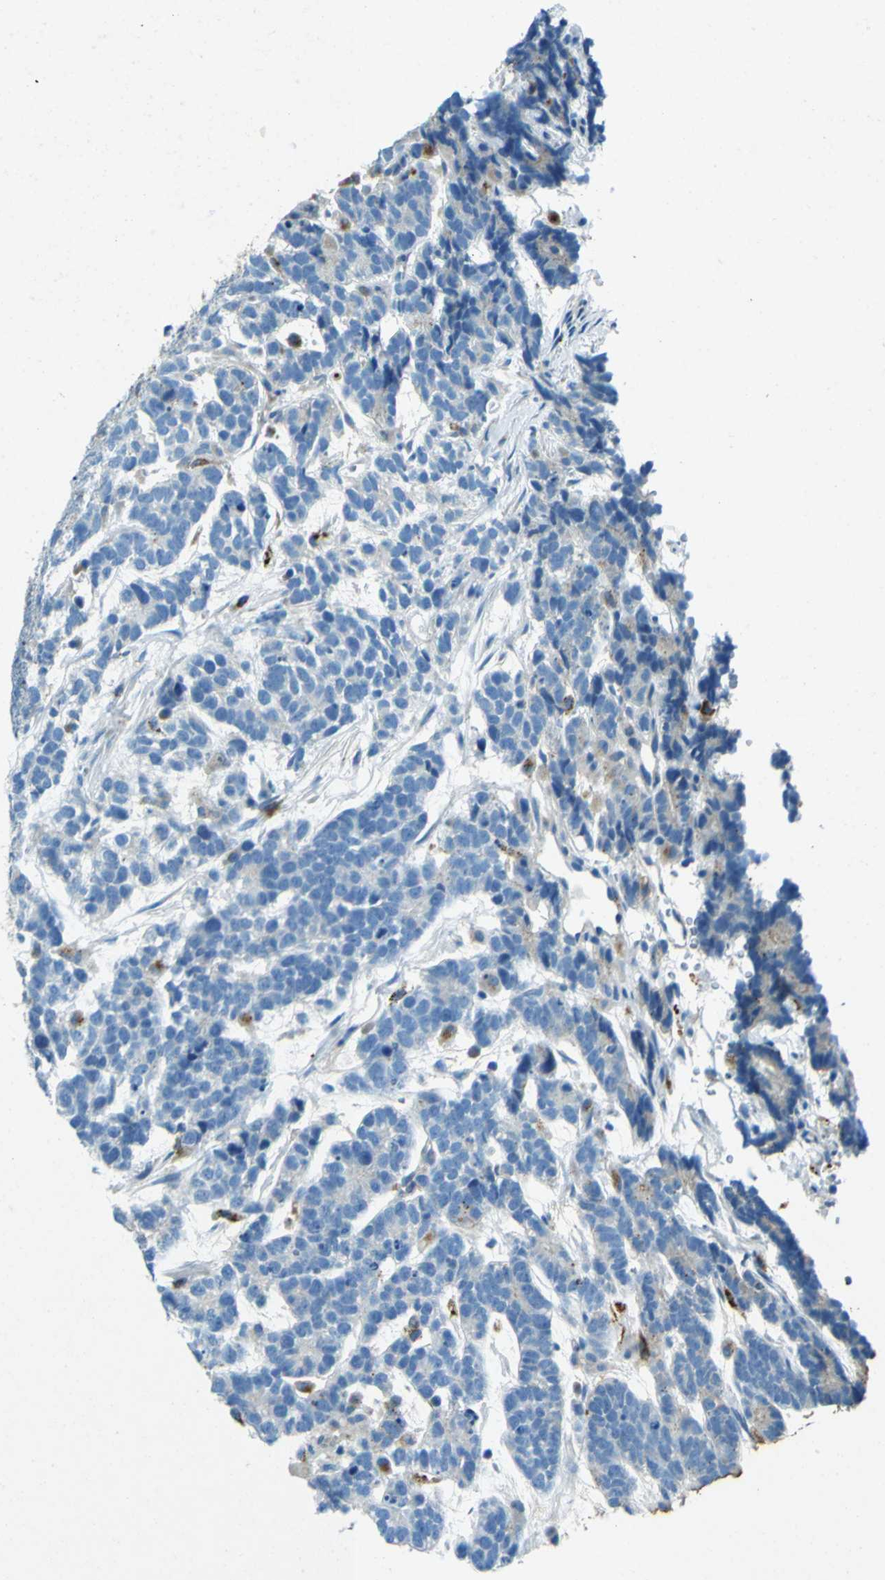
{"staining": {"intensity": "negative", "quantity": "none", "location": "none"}, "tissue": "testis cancer", "cell_type": "Tumor cells", "image_type": "cancer", "snomed": [{"axis": "morphology", "description": "Carcinoma, Embryonal, NOS"}, {"axis": "topography", "description": "Testis"}], "caption": "Immunohistochemistry (IHC) image of human testis cancer stained for a protein (brown), which exhibits no staining in tumor cells.", "gene": "PDE9A", "patient": {"sex": "male", "age": 26}}